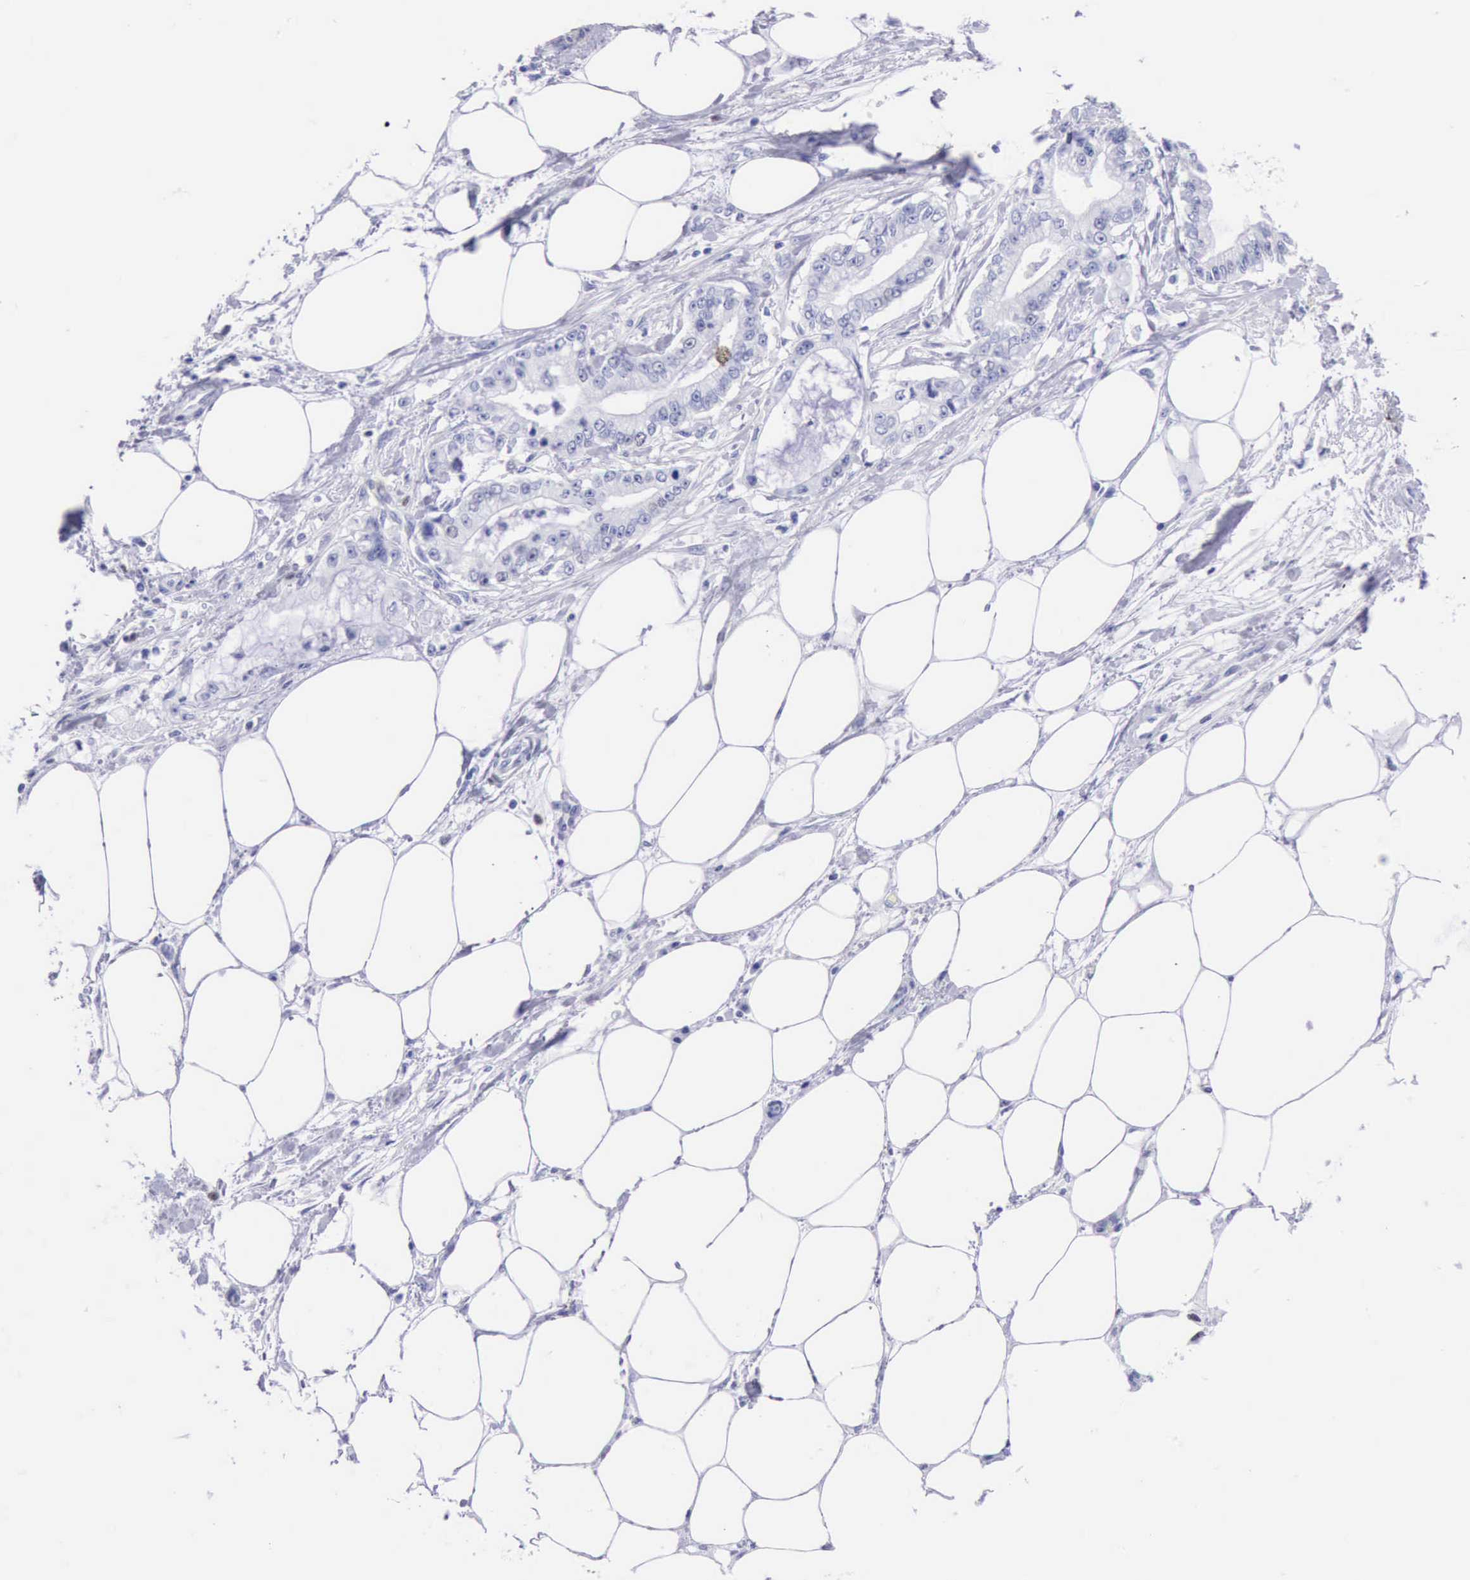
{"staining": {"intensity": "negative", "quantity": "none", "location": "none"}, "tissue": "pancreatic cancer", "cell_type": "Tumor cells", "image_type": "cancer", "snomed": [{"axis": "morphology", "description": "Adenocarcinoma, NOS"}, {"axis": "topography", "description": "Pancreas"}, {"axis": "topography", "description": "Stomach, upper"}], "caption": "The image demonstrates no staining of tumor cells in pancreatic cancer (adenocarcinoma). (DAB (3,3'-diaminobenzidine) immunohistochemistry (IHC), high magnification).", "gene": "MCM2", "patient": {"sex": "male", "age": 77}}